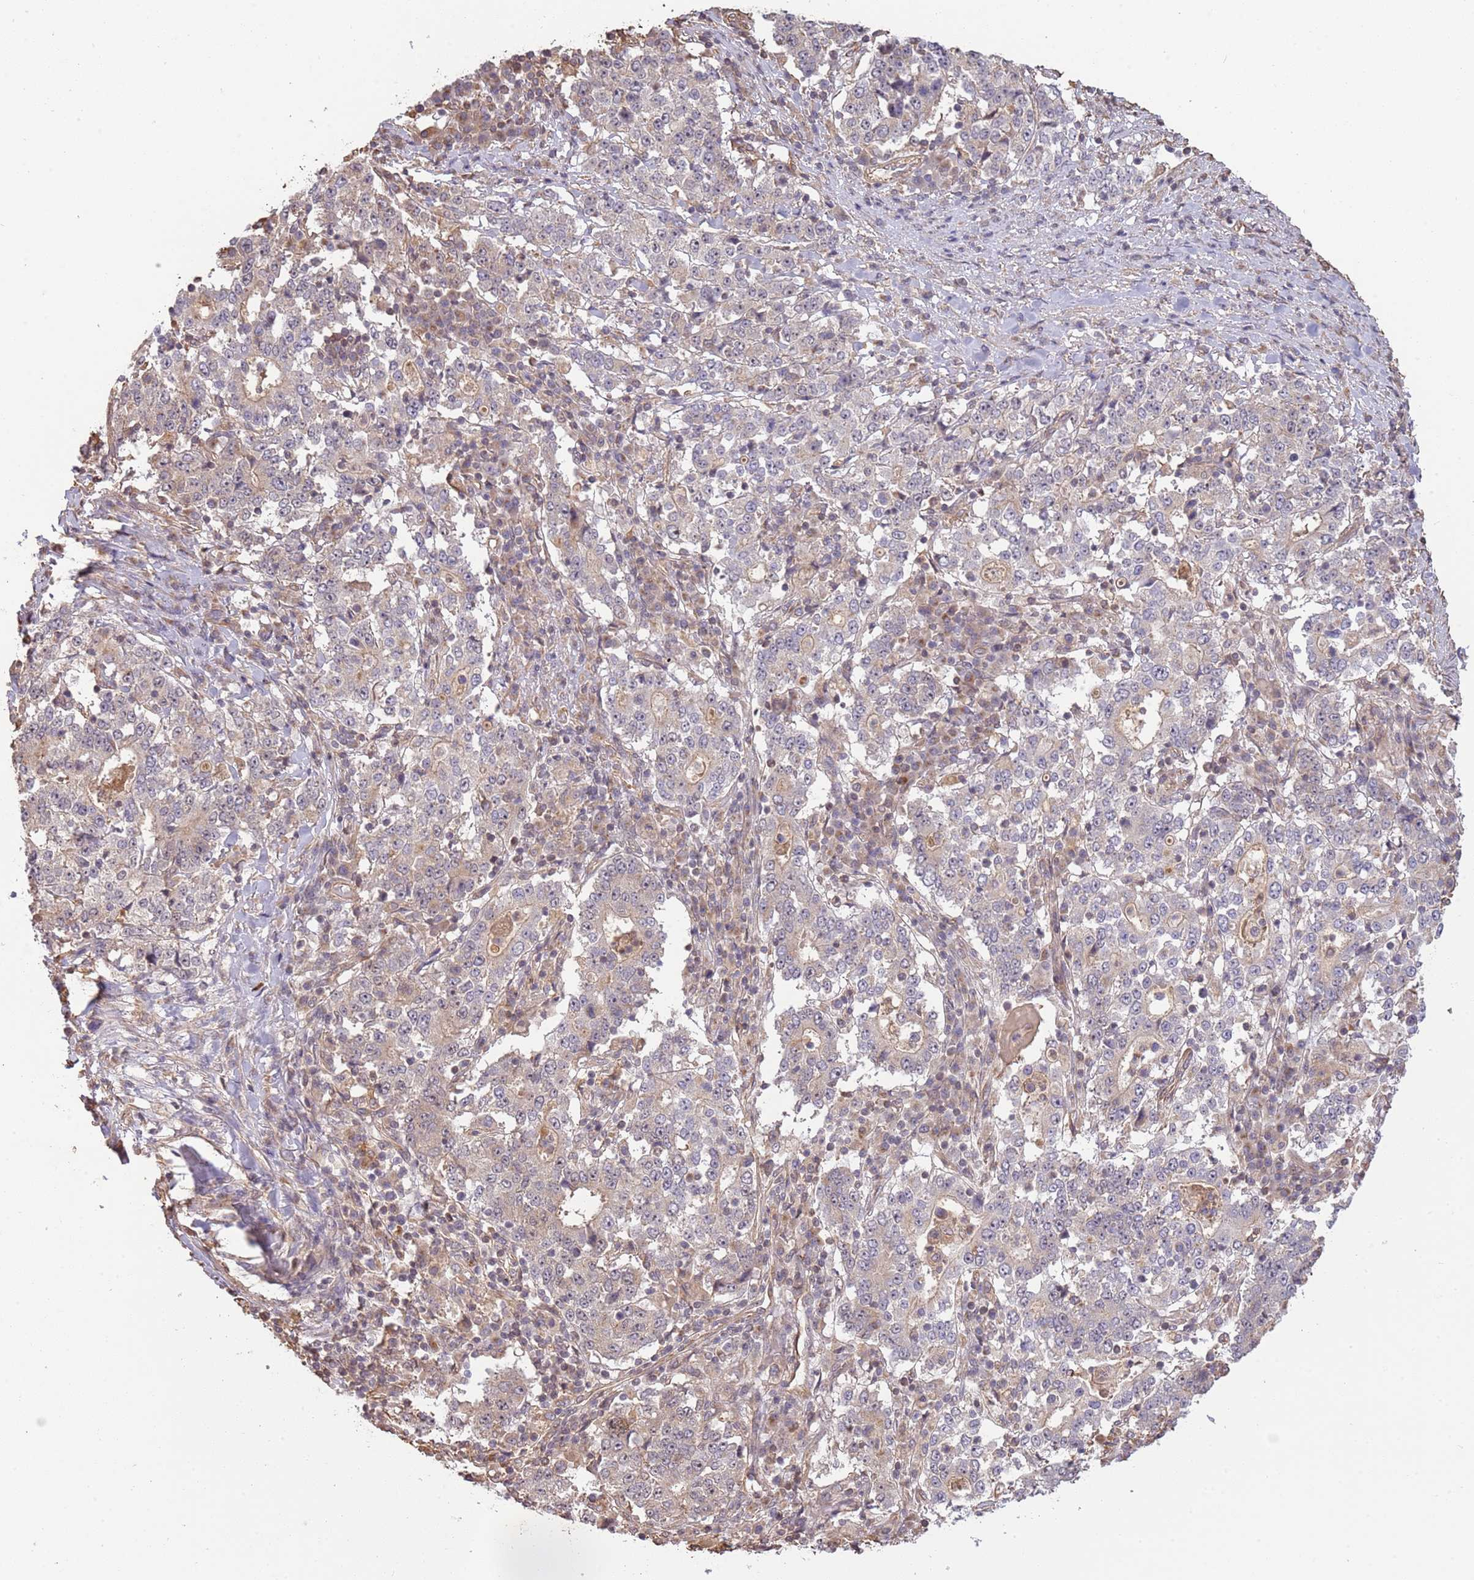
{"staining": {"intensity": "weak", "quantity": ">75%", "location": "nuclear"}, "tissue": "stomach cancer", "cell_type": "Tumor cells", "image_type": "cancer", "snomed": [{"axis": "morphology", "description": "Adenocarcinoma, NOS"}, {"axis": "topography", "description": "Stomach"}], "caption": "Human adenocarcinoma (stomach) stained with a brown dye exhibits weak nuclear positive staining in approximately >75% of tumor cells.", "gene": "SURF2", "patient": {"sex": "male", "age": 59}}